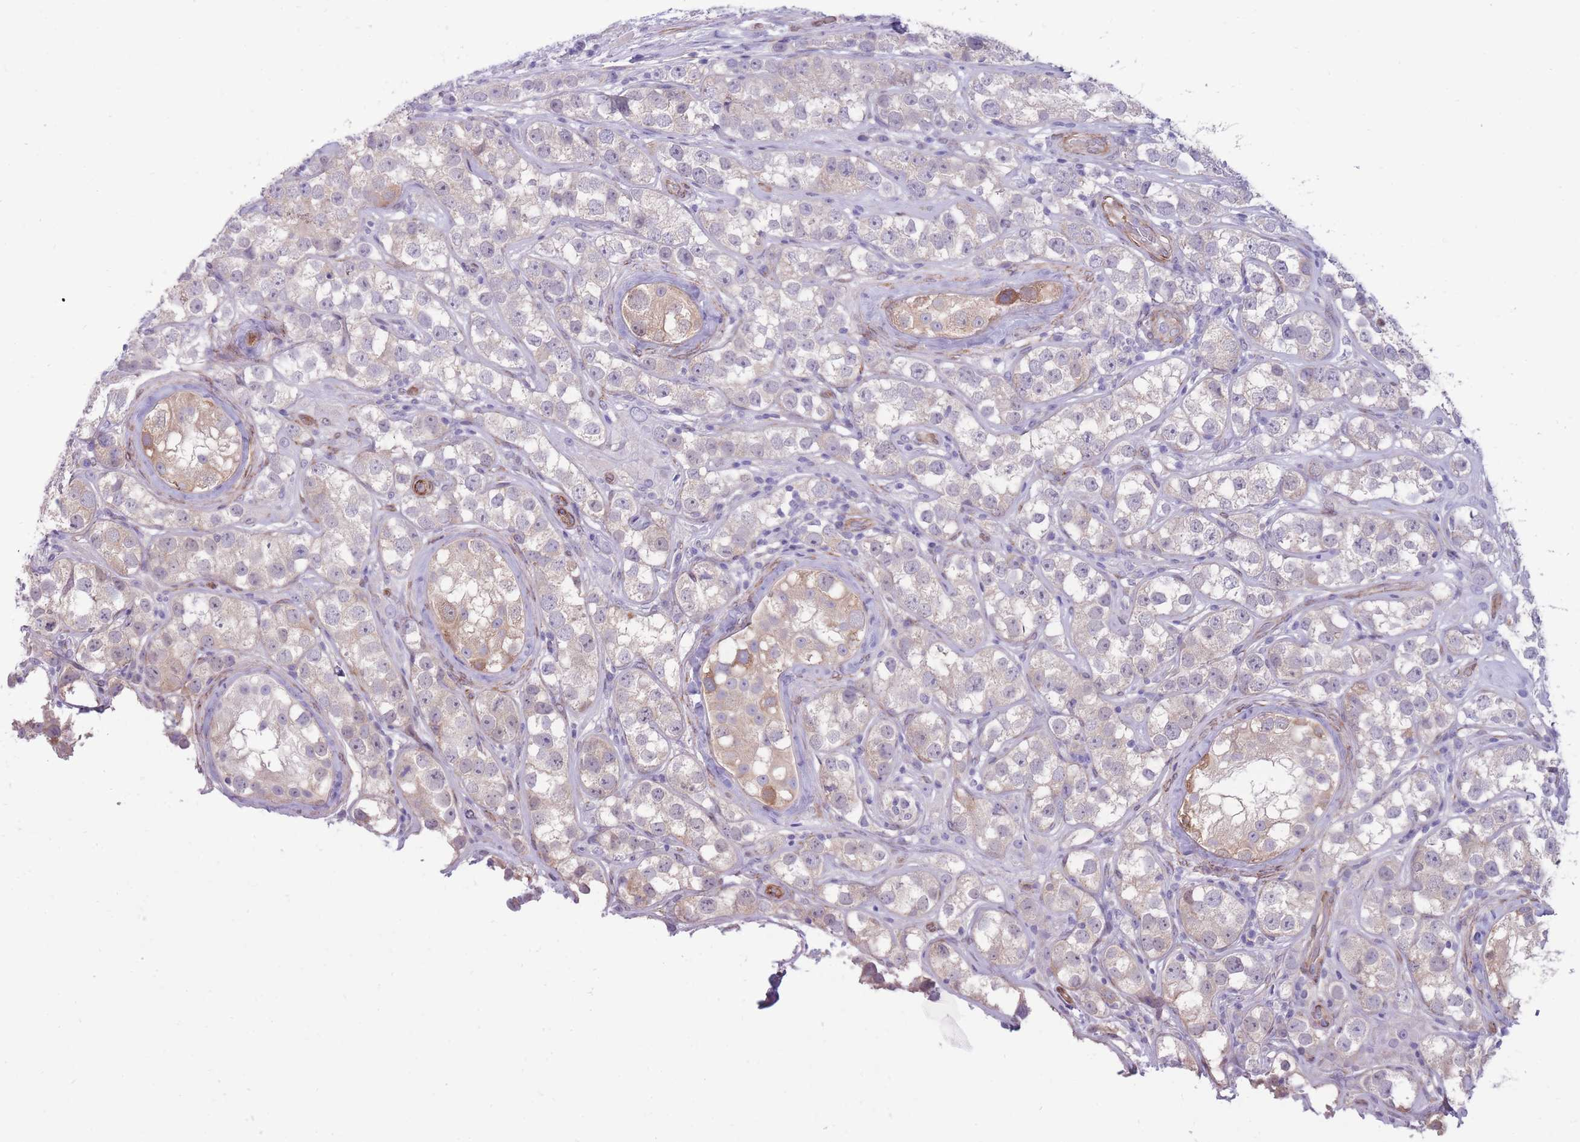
{"staining": {"intensity": "negative", "quantity": "none", "location": "none"}, "tissue": "testis cancer", "cell_type": "Tumor cells", "image_type": "cancer", "snomed": [{"axis": "morphology", "description": "Seminoma, NOS"}, {"axis": "topography", "description": "Testis"}], "caption": "Tumor cells show no significant protein expression in testis seminoma.", "gene": "RGS11", "patient": {"sex": "male", "age": 28}}